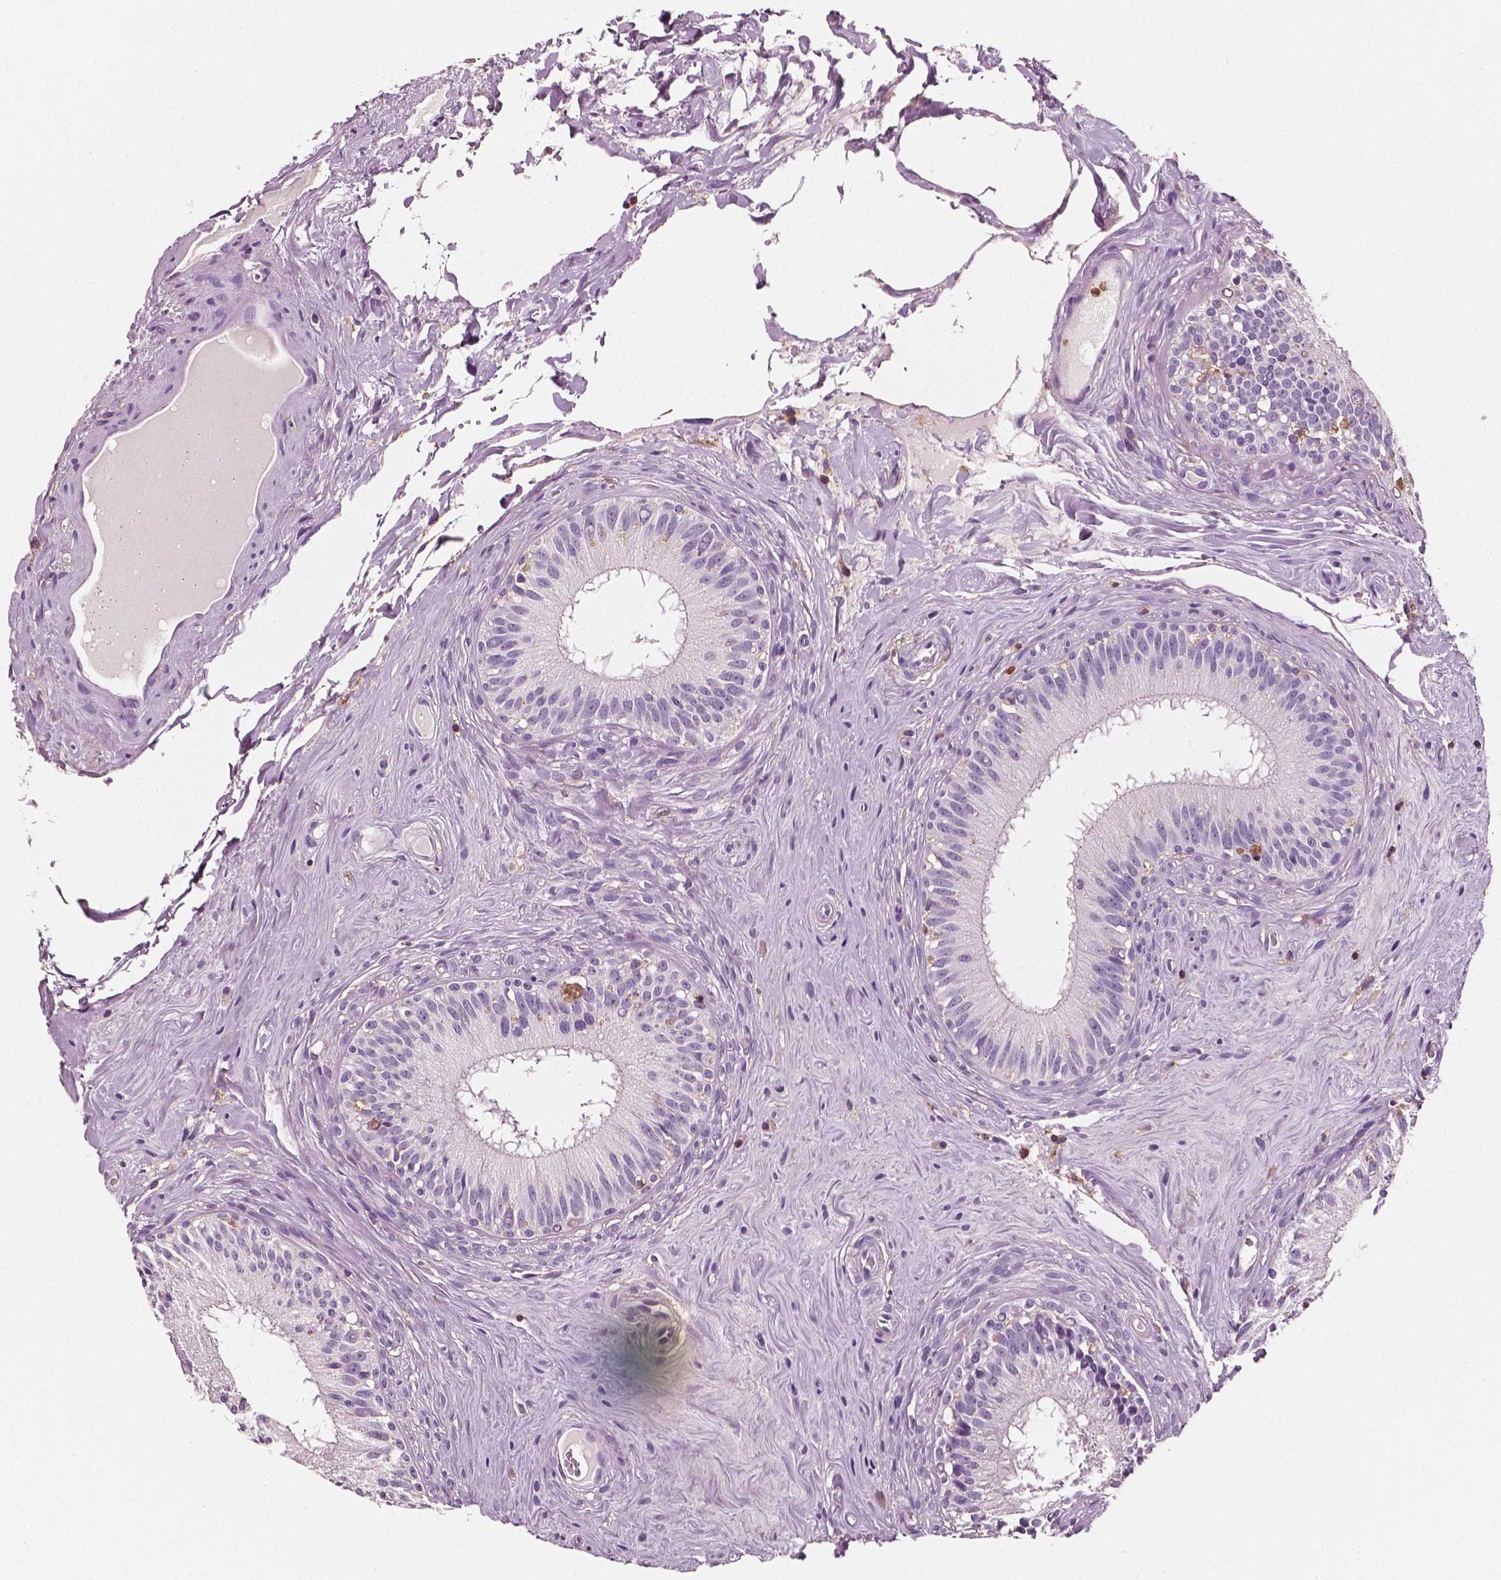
{"staining": {"intensity": "negative", "quantity": "none", "location": "none"}, "tissue": "epididymis", "cell_type": "Glandular cells", "image_type": "normal", "snomed": [{"axis": "morphology", "description": "Normal tissue, NOS"}, {"axis": "topography", "description": "Epididymis"}], "caption": "Immunohistochemistry photomicrograph of normal epididymis: human epididymis stained with DAB (3,3'-diaminobenzidine) displays no significant protein positivity in glandular cells.", "gene": "PTPRC", "patient": {"sex": "male", "age": 59}}